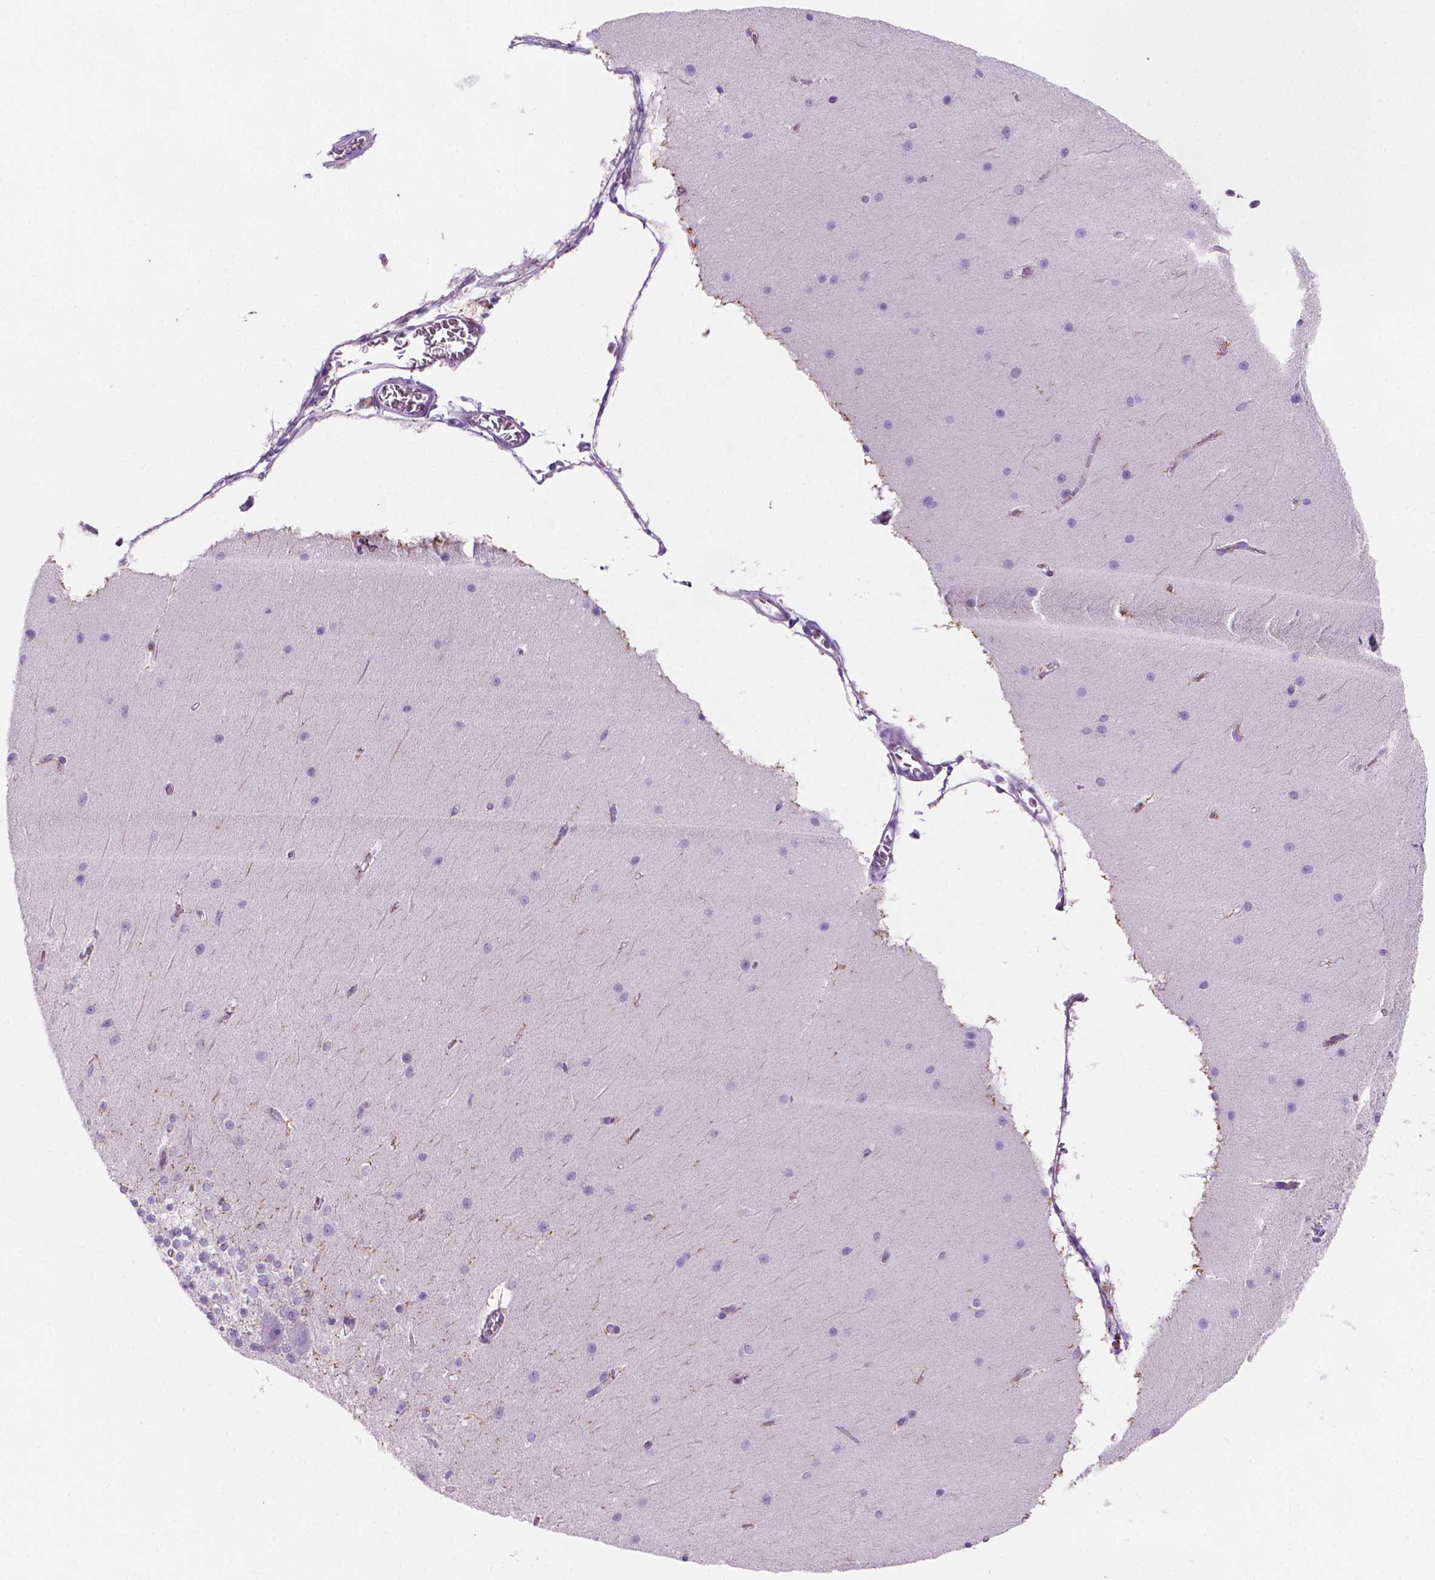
{"staining": {"intensity": "negative", "quantity": "none", "location": "none"}, "tissue": "cerebellum", "cell_type": "Cells in granular layer", "image_type": "normal", "snomed": [{"axis": "morphology", "description": "Normal tissue, NOS"}, {"axis": "topography", "description": "Cerebellum"}], "caption": "Cerebellum was stained to show a protein in brown. There is no significant positivity in cells in granular layer.", "gene": "ENSG00000187186", "patient": {"sex": "female", "age": 19}}